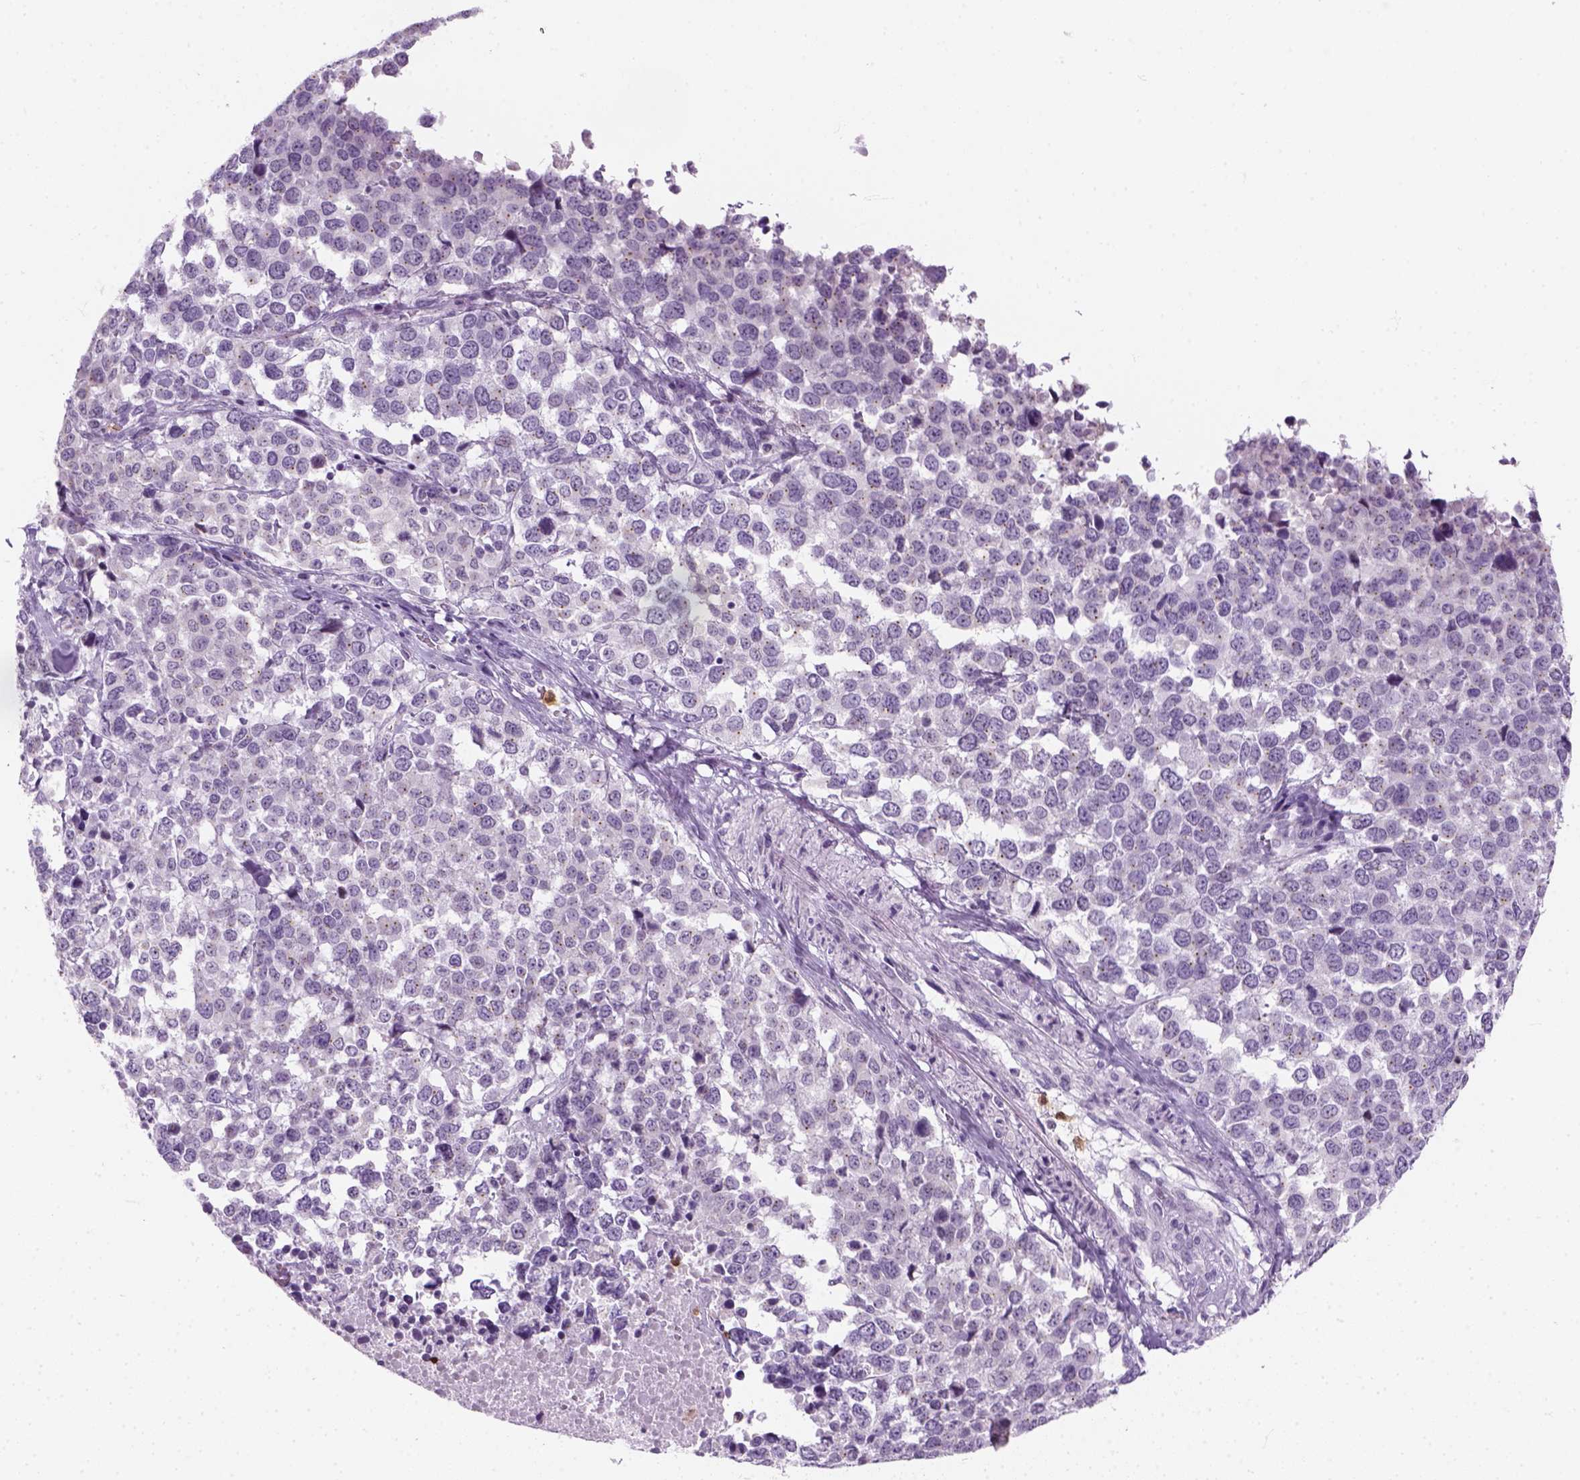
{"staining": {"intensity": "negative", "quantity": "none", "location": "none"}, "tissue": "melanoma", "cell_type": "Tumor cells", "image_type": "cancer", "snomed": [{"axis": "morphology", "description": "Malignant melanoma, Metastatic site"}, {"axis": "topography", "description": "Skin"}], "caption": "Immunohistochemical staining of malignant melanoma (metastatic site) demonstrates no significant staining in tumor cells.", "gene": "IL4", "patient": {"sex": "male", "age": 84}}